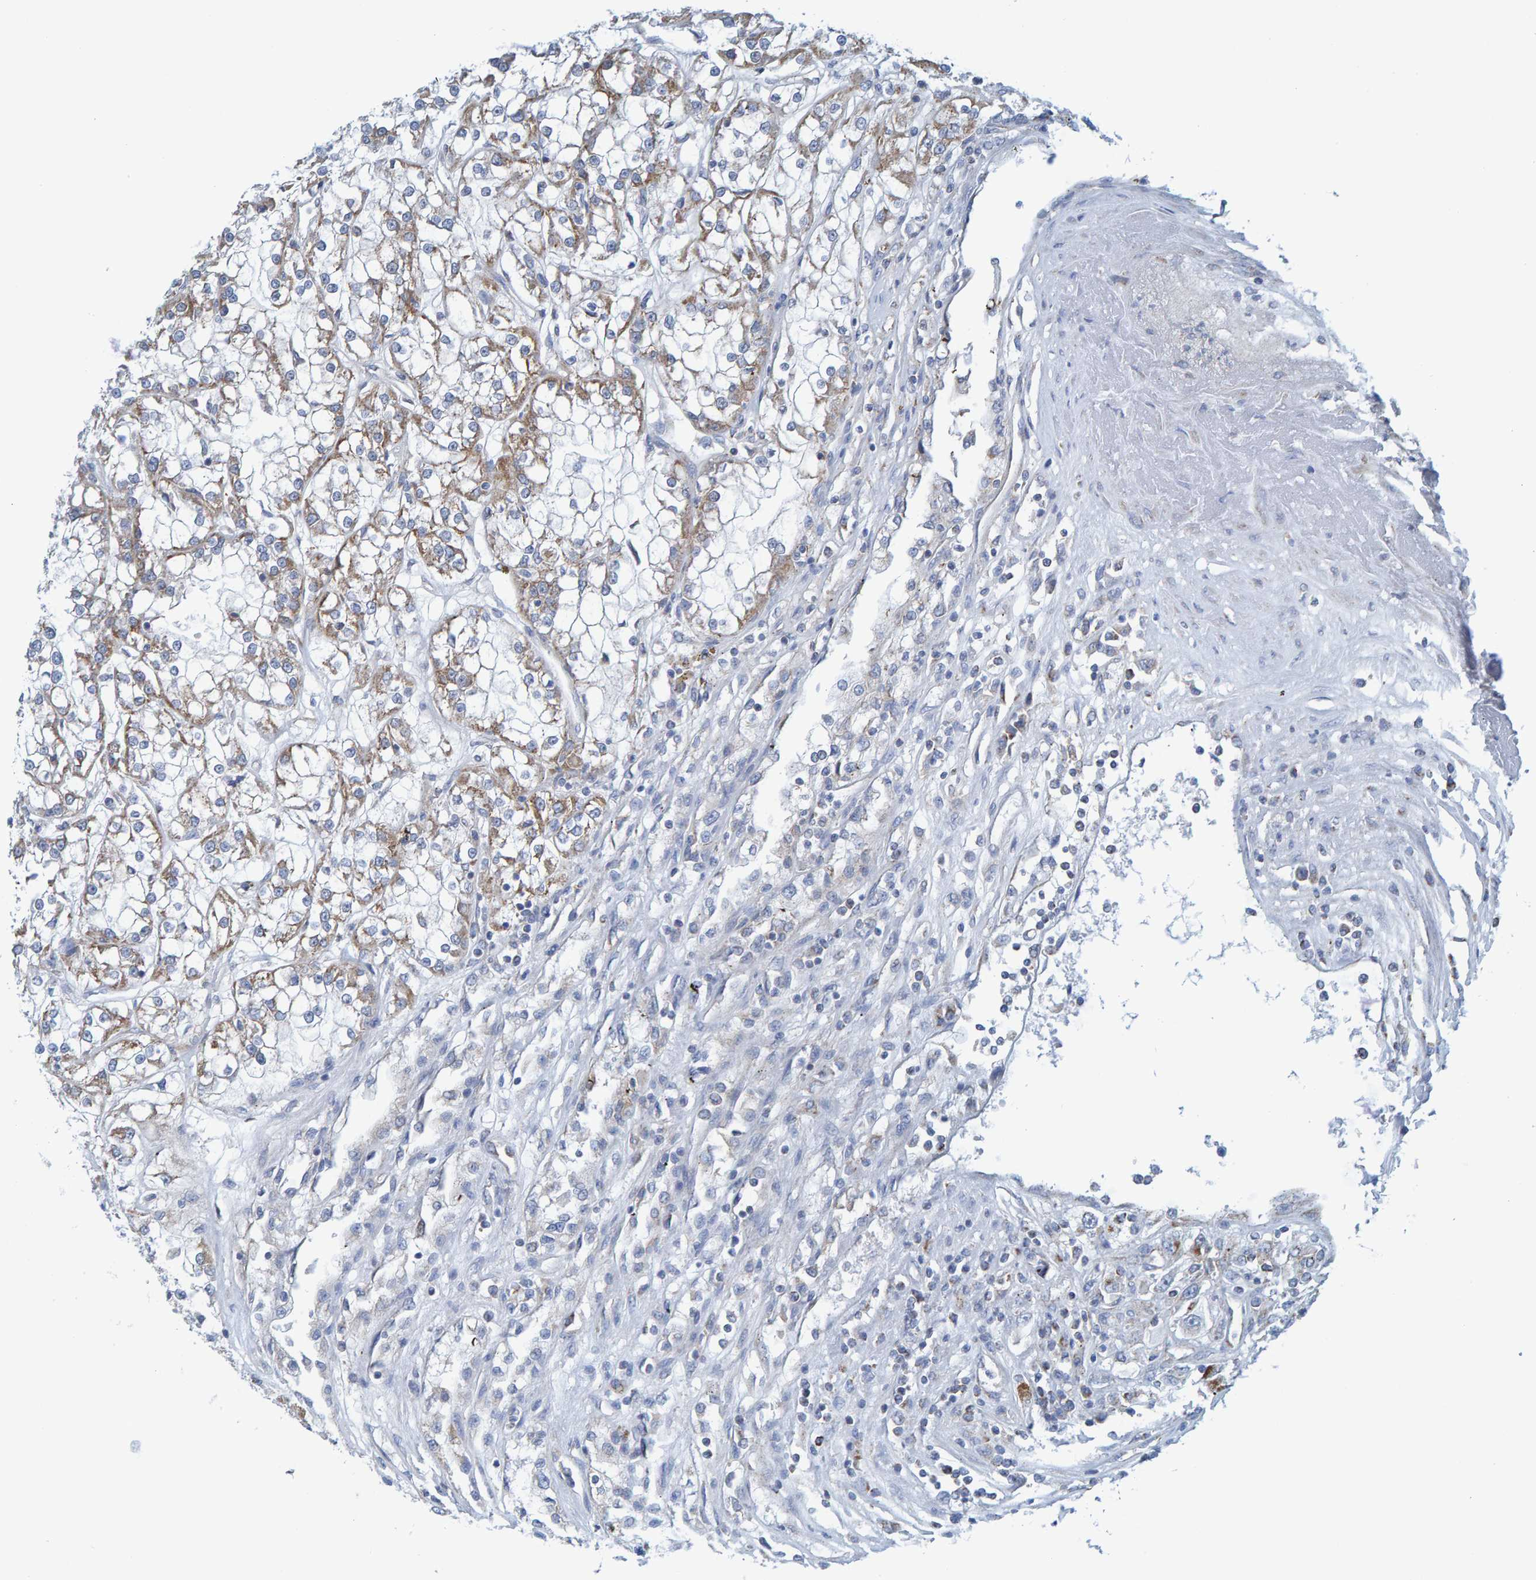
{"staining": {"intensity": "moderate", "quantity": ">75%", "location": "cytoplasmic/membranous"}, "tissue": "renal cancer", "cell_type": "Tumor cells", "image_type": "cancer", "snomed": [{"axis": "morphology", "description": "Adenocarcinoma, NOS"}, {"axis": "topography", "description": "Kidney"}], "caption": "Tumor cells display moderate cytoplasmic/membranous staining in approximately >75% of cells in adenocarcinoma (renal).", "gene": "MRPS7", "patient": {"sex": "female", "age": 52}}